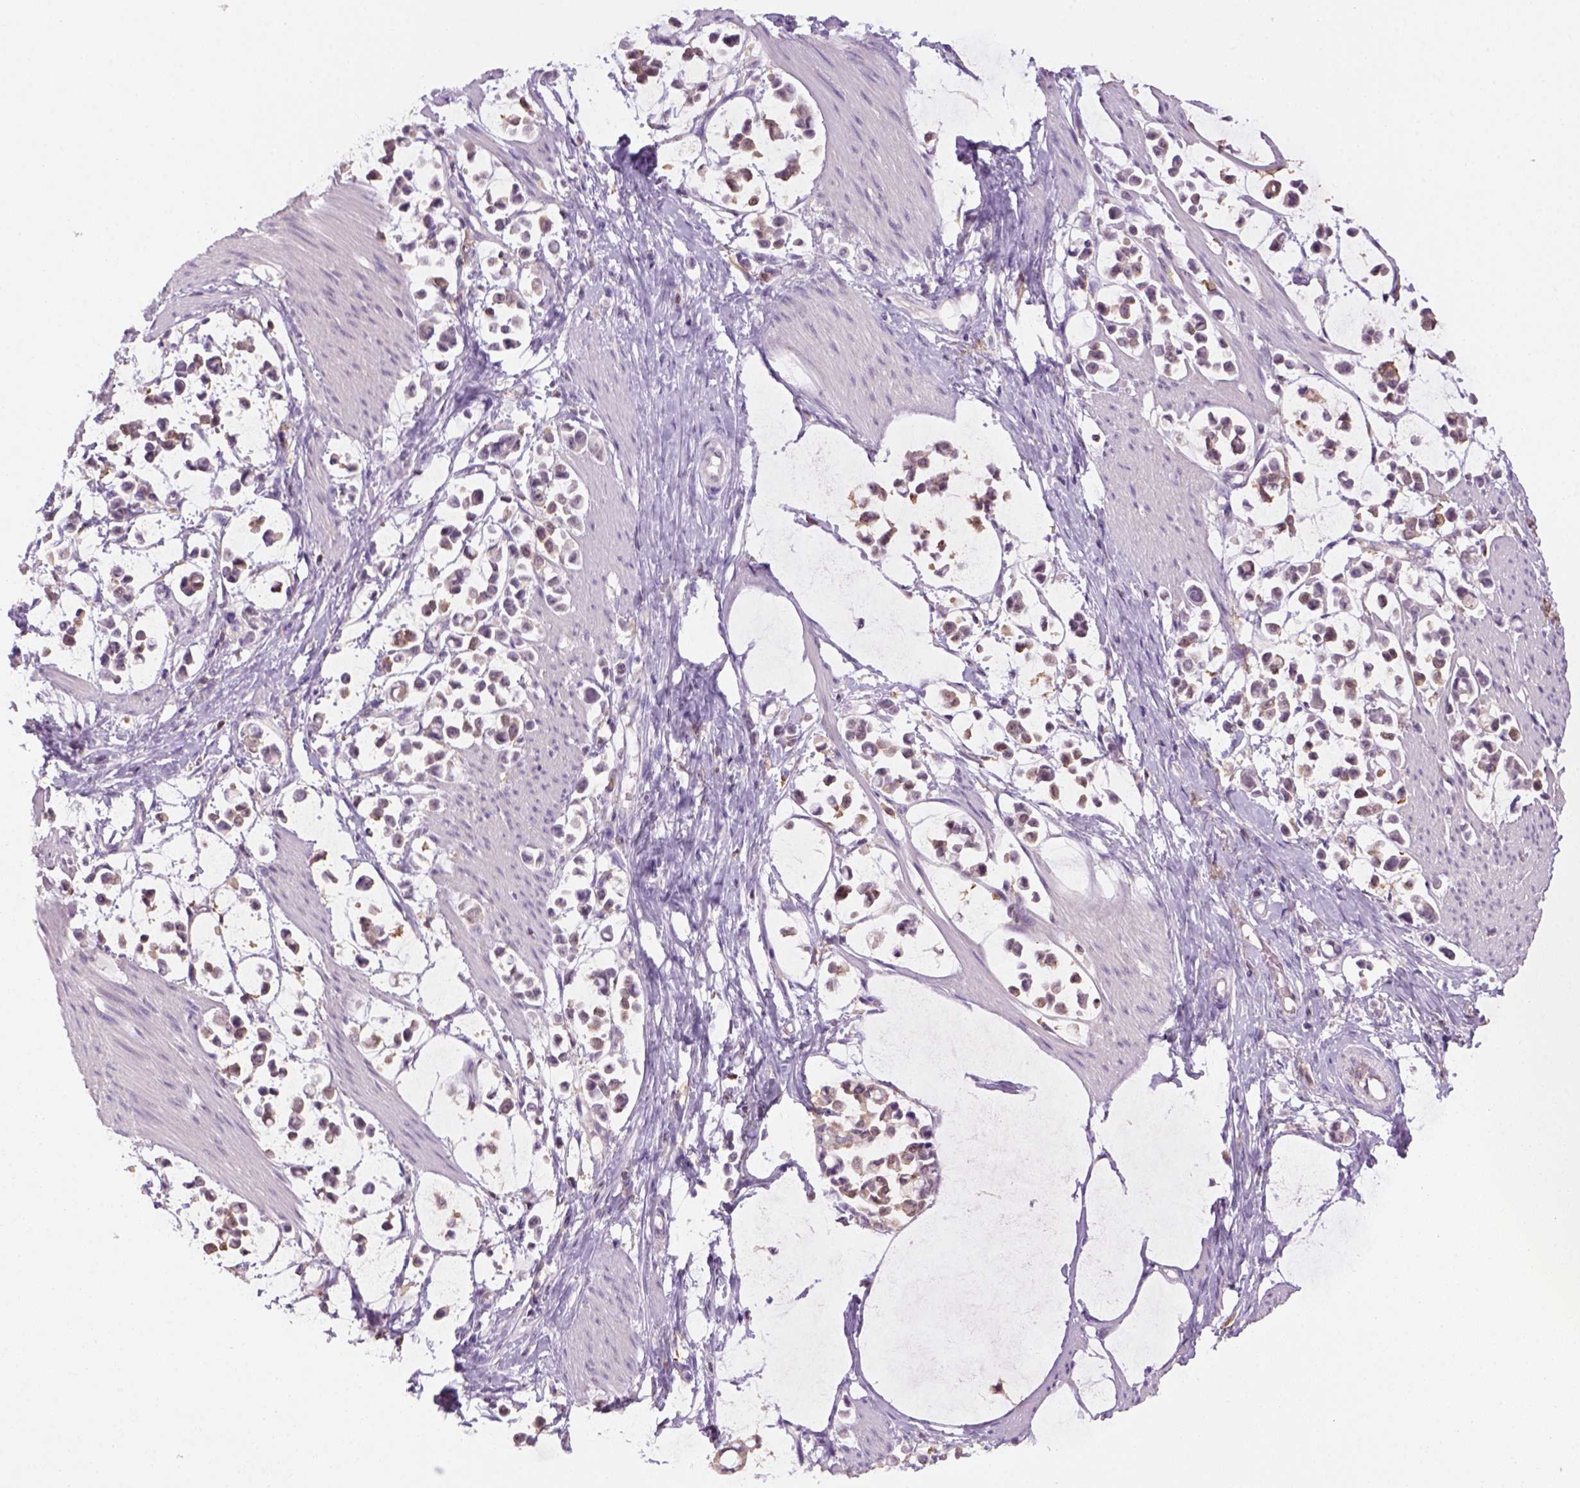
{"staining": {"intensity": "negative", "quantity": "none", "location": "none"}, "tissue": "stomach cancer", "cell_type": "Tumor cells", "image_type": "cancer", "snomed": [{"axis": "morphology", "description": "Adenocarcinoma, NOS"}, {"axis": "topography", "description": "Stomach"}], "caption": "There is no significant staining in tumor cells of stomach adenocarcinoma.", "gene": "GOT1", "patient": {"sex": "male", "age": 82}}